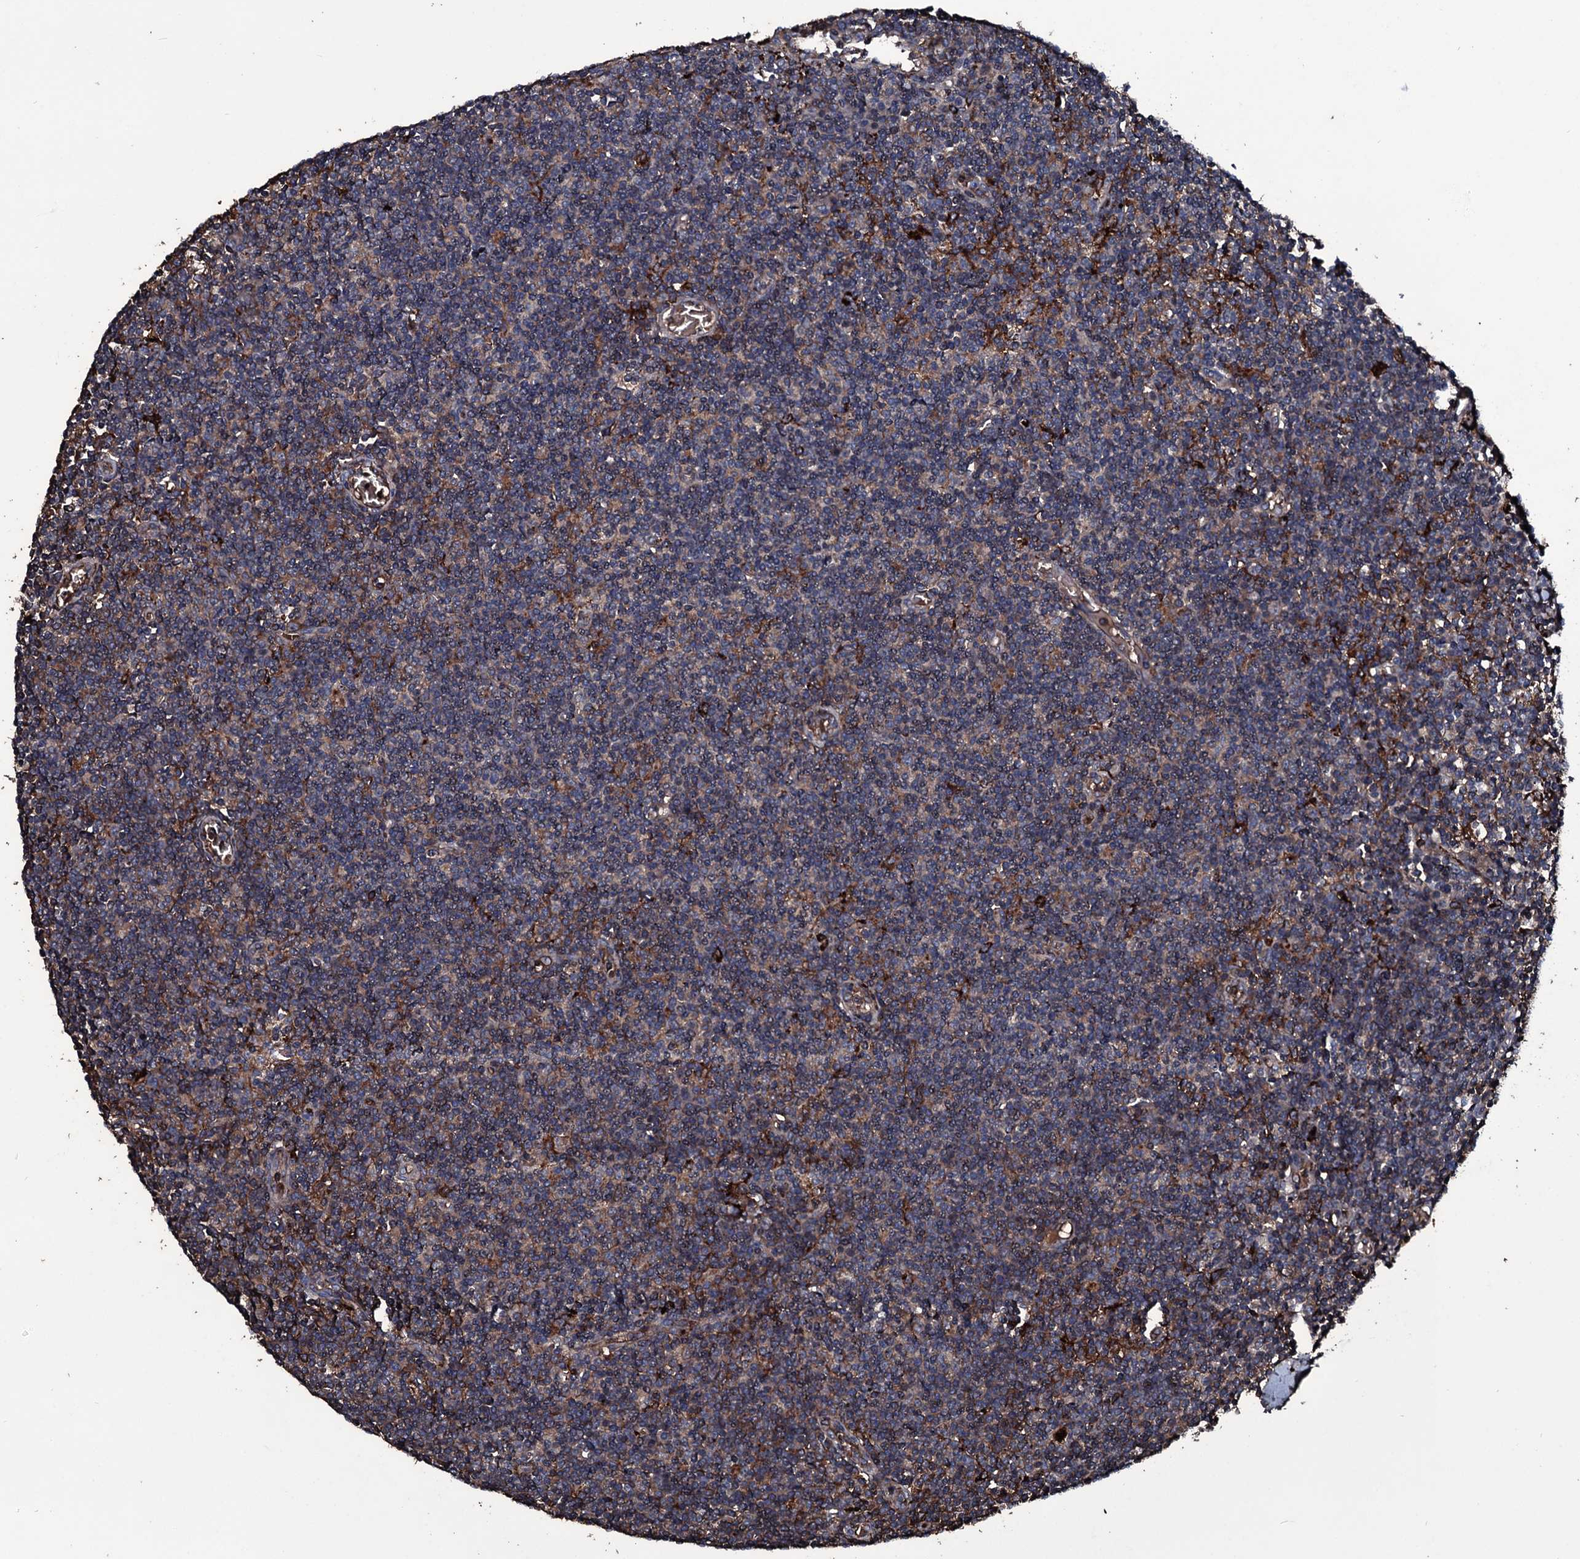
{"staining": {"intensity": "weak", "quantity": "25%-75%", "location": "cytoplasmic/membranous"}, "tissue": "lymph node", "cell_type": "Germinal center cells", "image_type": "normal", "snomed": [{"axis": "morphology", "description": "Normal tissue, NOS"}, {"axis": "topography", "description": "Lymph node"}], "caption": "Benign lymph node was stained to show a protein in brown. There is low levels of weak cytoplasmic/membranous staining in approximately 25%-75% of germinal center cells. (DAB IHC with brightfield microscopy, high magnification).", "gene": "ZSWIM8", "patient": {"sex": "female", "age": 55}}